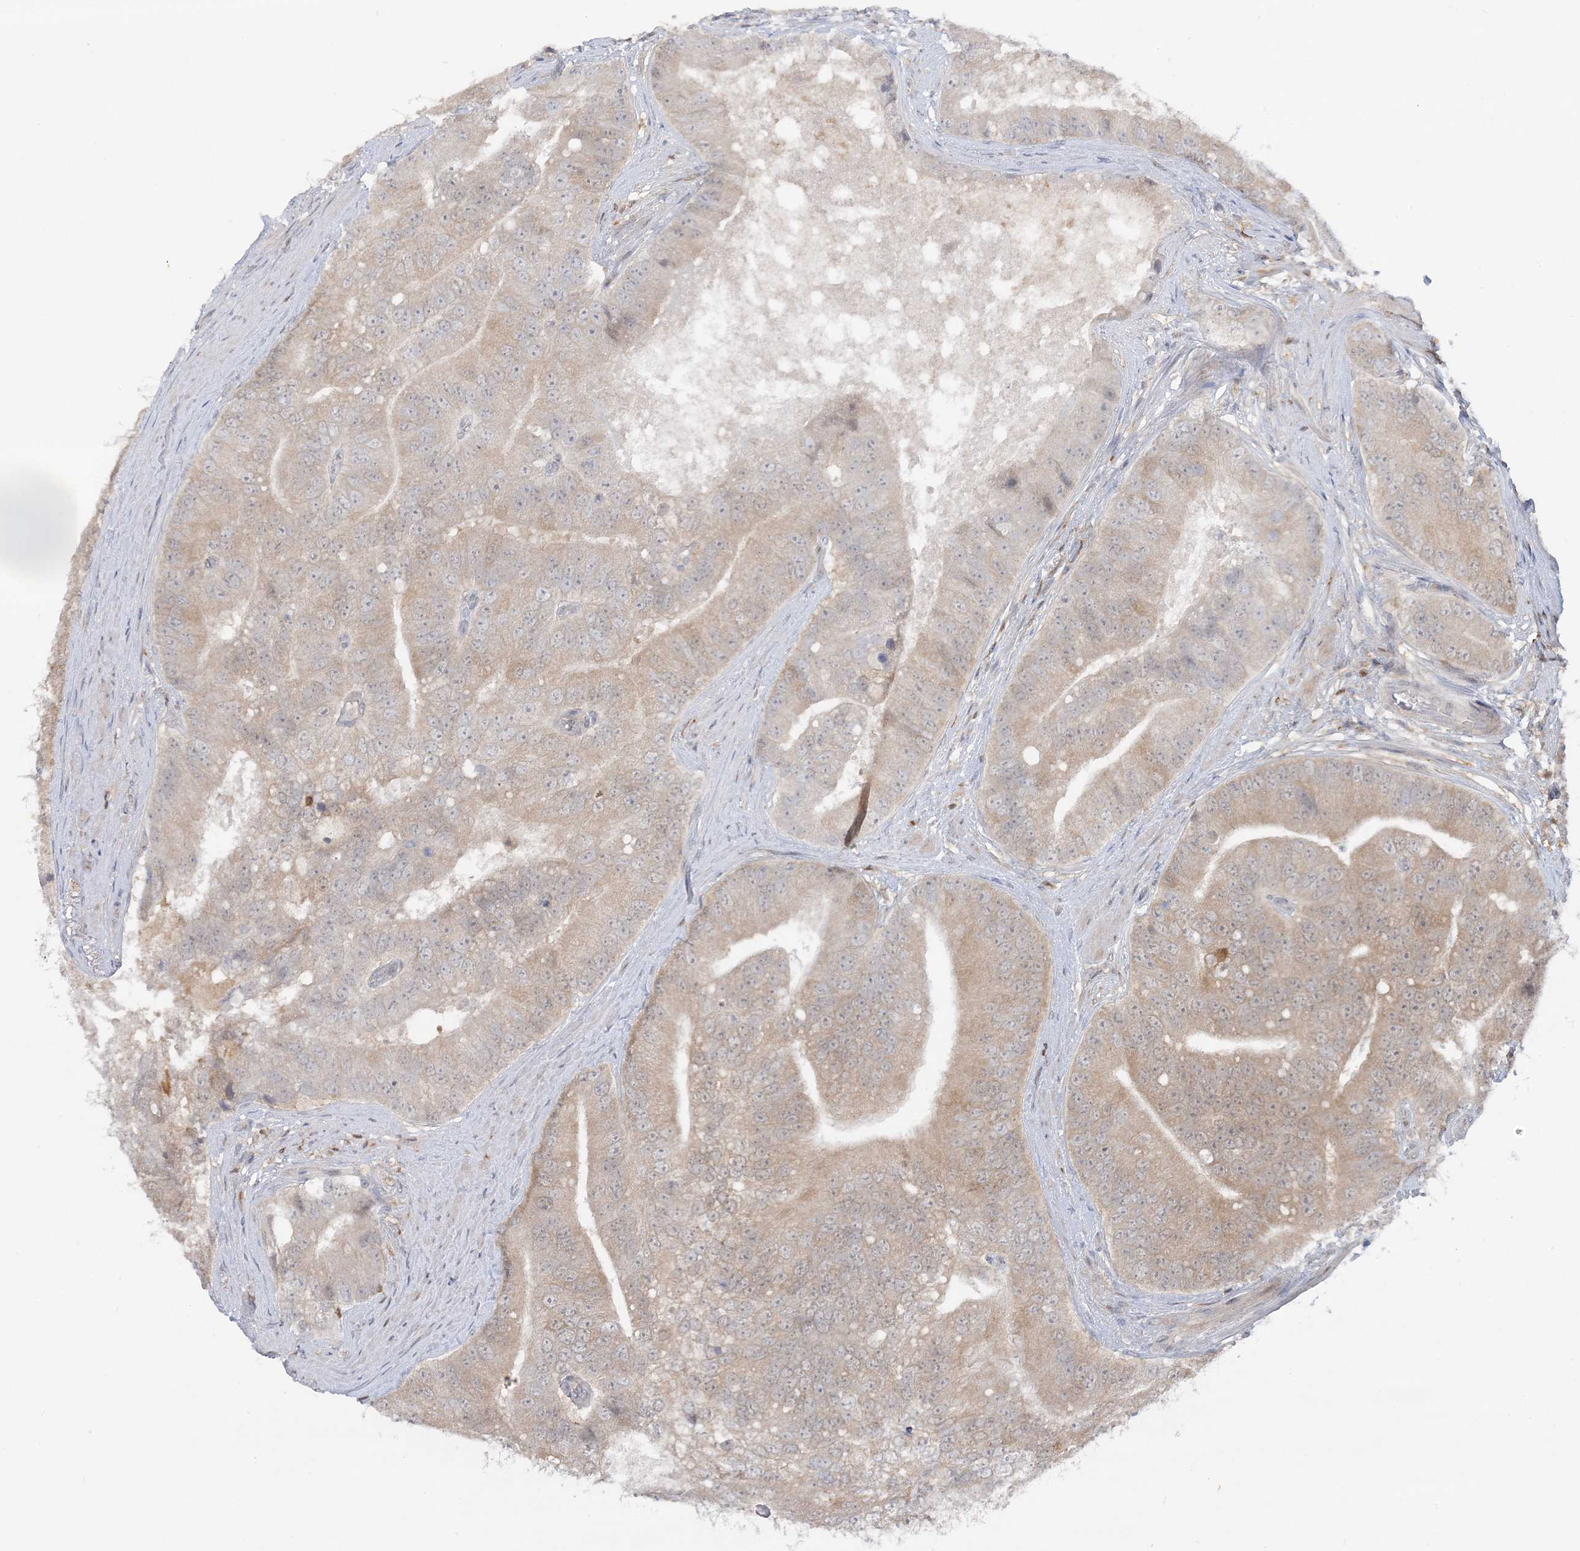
{"staining": {"intensity": "weak", "quantity": "25%-75%", "location": "cytoplasmic/membranous"}, "tissue": "prostate cancer", "cell_type": "Tumor cells", "image_type": "cancer", "snomed": [{"axis": "morphology", "description": "Adenocarcinoma, High grade"}, {"axis": "topography", "description": "Prostate"}], "caption": "Adenocarcinoma (high-grade) (prostate) was stained to show a protein in brown. There is low levels of weak cytoplasmic/membranous staining in approximately 25%-75% of tumor cells. Using DAB (brown) and hematoxylin (blue) stains, captured at high magnification using brightfield microscopy.", "gene": "OGA", "patient": {"sex": "male", "age": 70}}